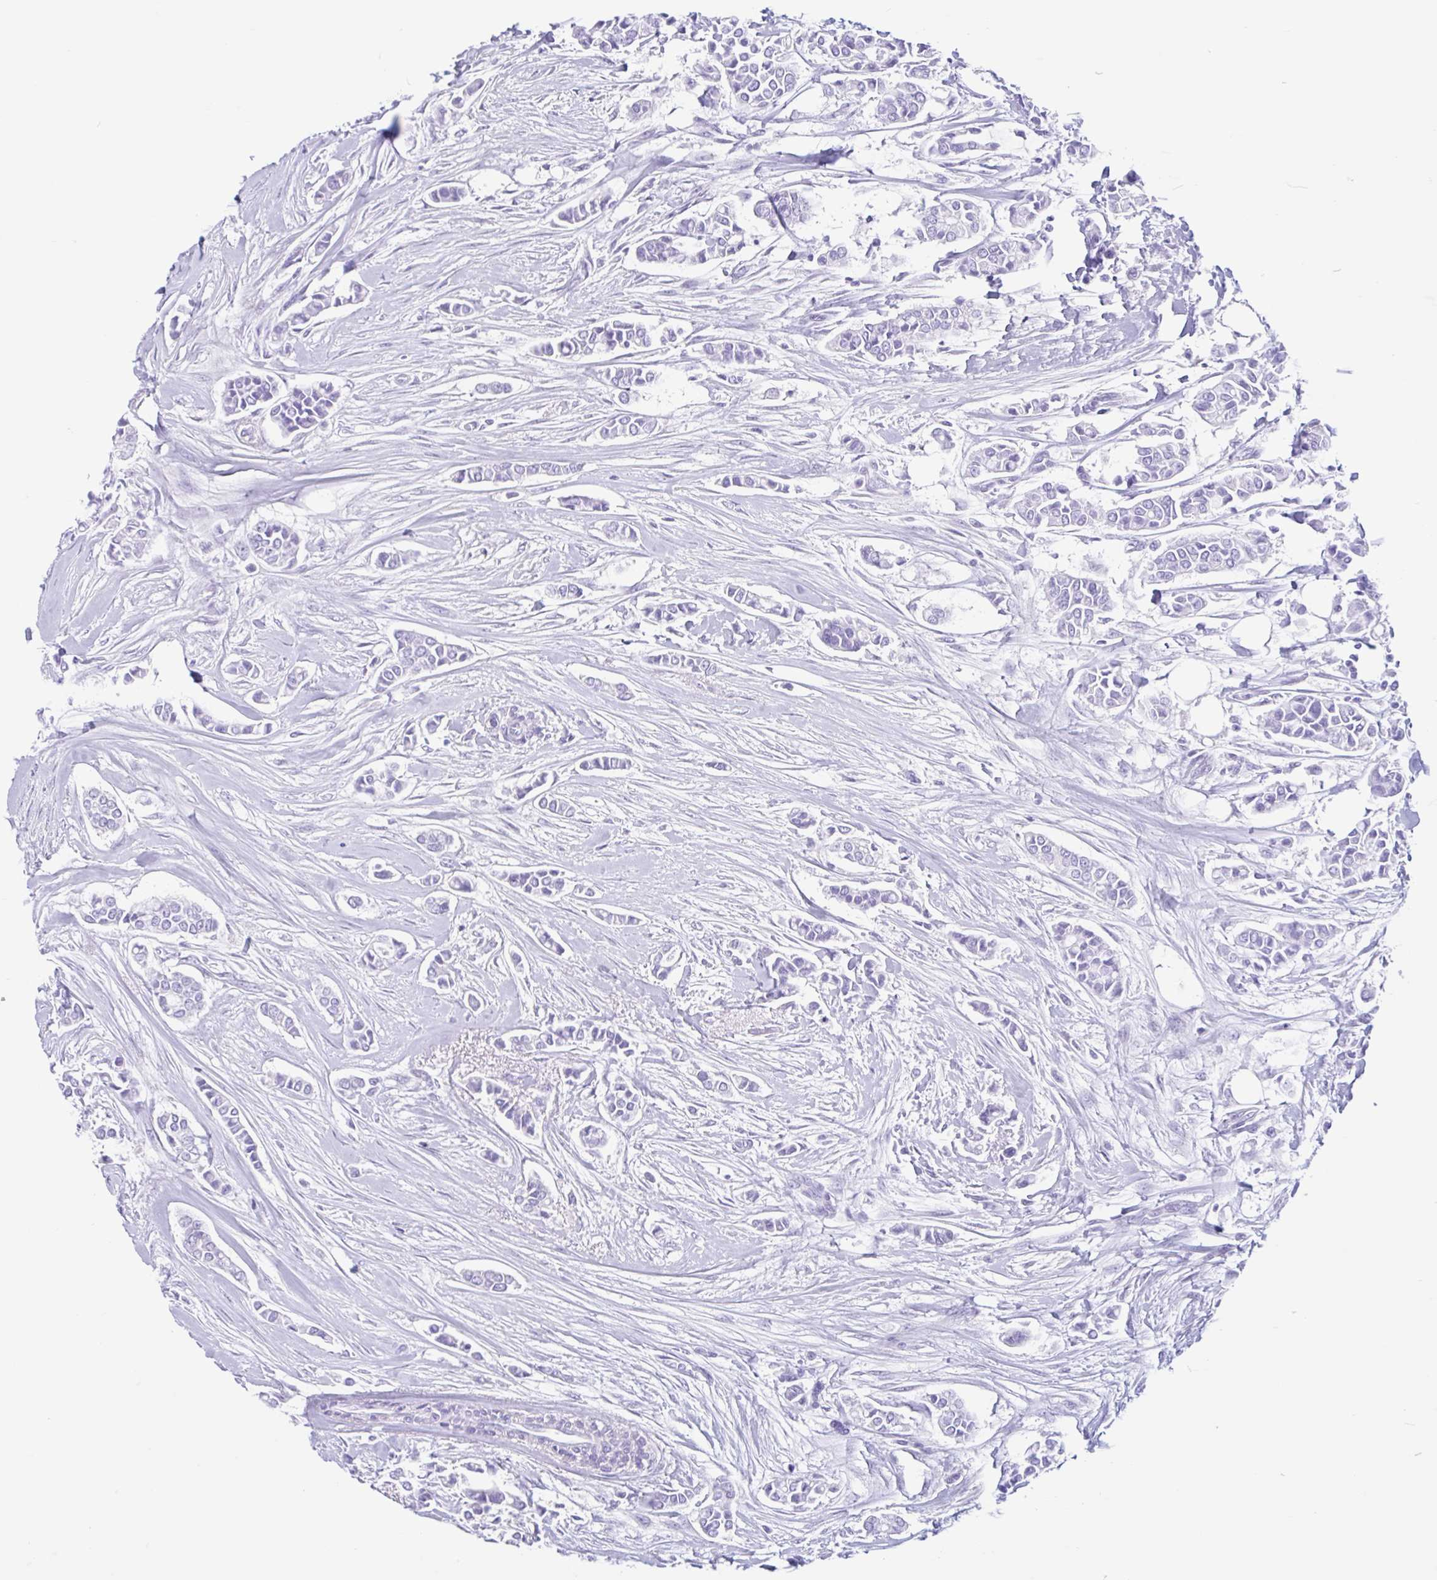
{"staining": {"intensity": "negative", "quantity": "none", "location": "none"}, "tissue": "breast cancer", "cell_type": "Tumor cells", "image_type": "cancer", "snomed": [{"axis": "morphology", "description": "Duct carcinoma"}, {"axis": "topography", "description": "Breast"}], "caption": "This photomicrograph is of infiltrating ductal carcinoma (breast) stained with immunohistochemistry (IHC) to label a protein in brown with the nuclei are counter-stained blue. There is no expression in tumor cells.", "gene": "IAPP", "patient": {"sex": "female", "age": 84}}